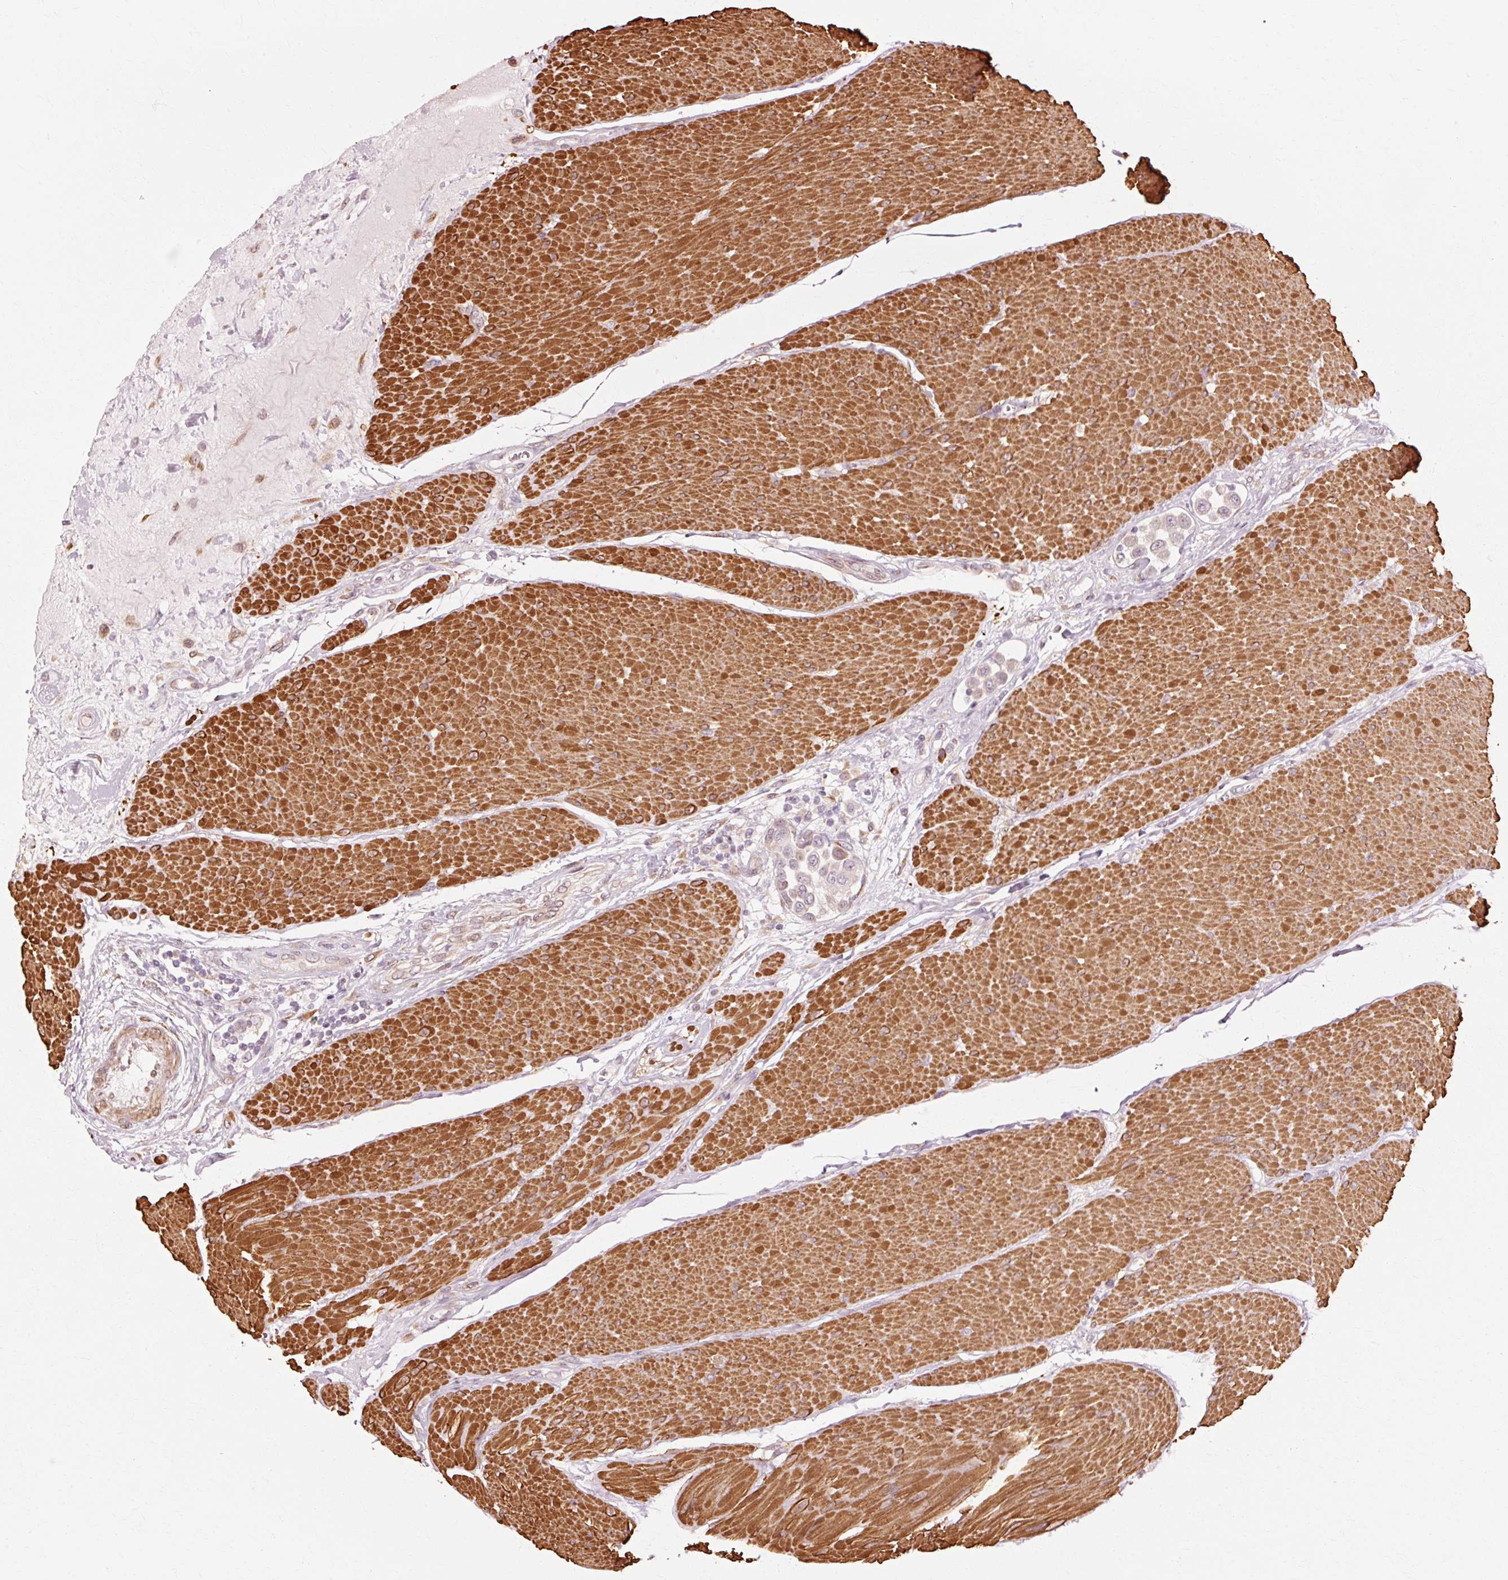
{"staining": {"intensity": "negative", "quantity": "none", "location": "none"}, "tissue": "urothelial cancer", "cell_type": "Tumor cells", "image_type": "cancer", "snomed": [{"axis": "morphology", "description": "Urothelial carcinoma, High grade"}, {"axis": "topography", "description": "Urinary bladder"}], "caption": "An IHC photomicrograph of urothelial cancer is shown. There is no staining in tumor cells of urothelial cancer. The staining is performed using DAB brown chromogen with nuclei counter-stained in using hematoxylin.", "gene": "RGPD5", "patient": {"sex": "male", "age": 50}}